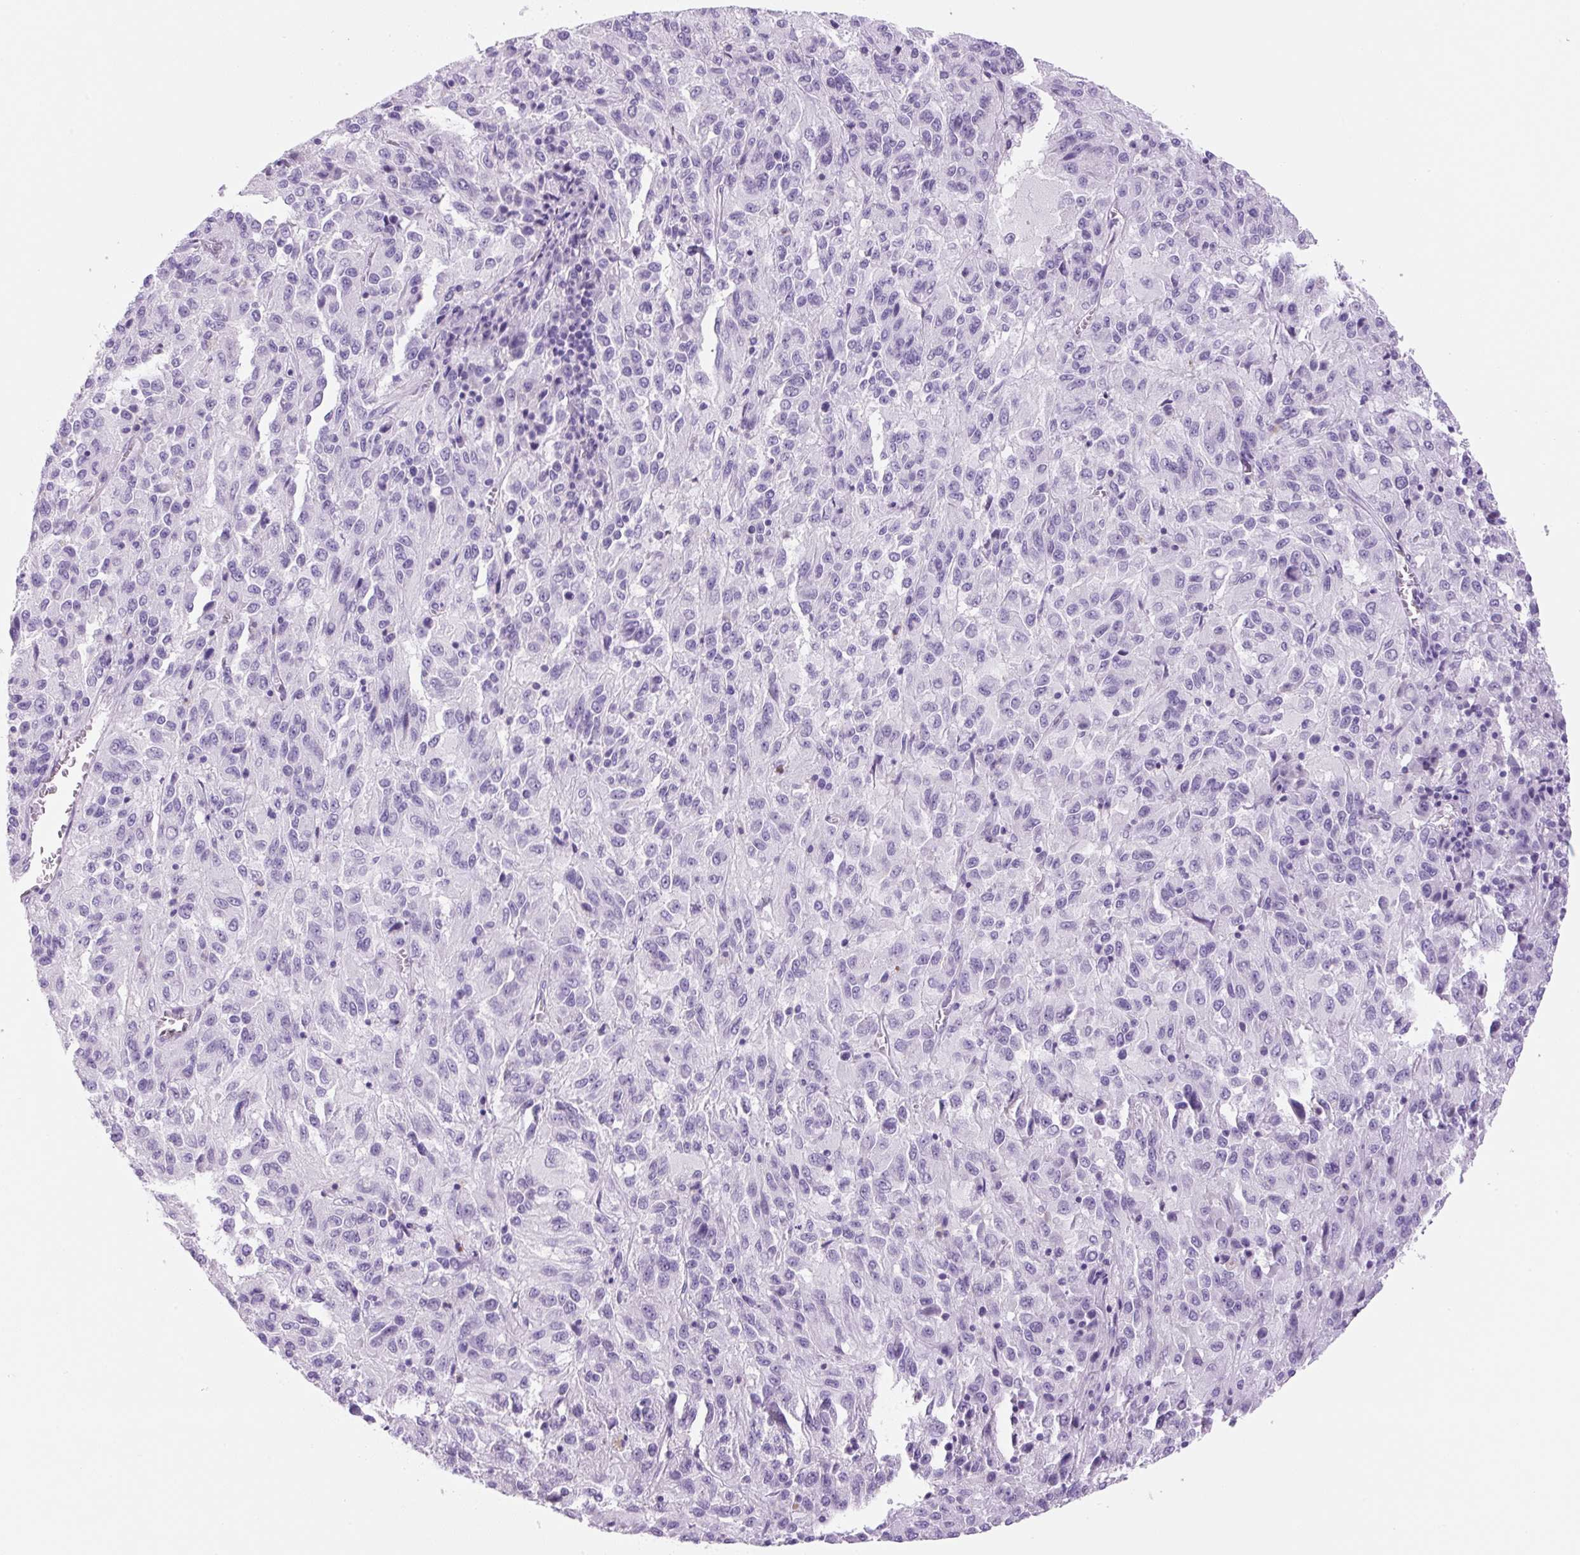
{"staining": {"intensity": "negative", "quantity": "none", "location": "none"}, "tissue": "melanoma", "cell_type": "Tumor cells", "image_type": "cancer", "snomed": [{"axis": "morphology", "description": "Malignant melanoma, Metastatic site"}, {"axis": "topography", "description": "Lung"}], "caption": "The histopathology image reveals no significant staining in tumor cells of malignant melanoma (metastatic site).", "gene": "PRRT1", "patient": {"sex": "male", "age": 64}}